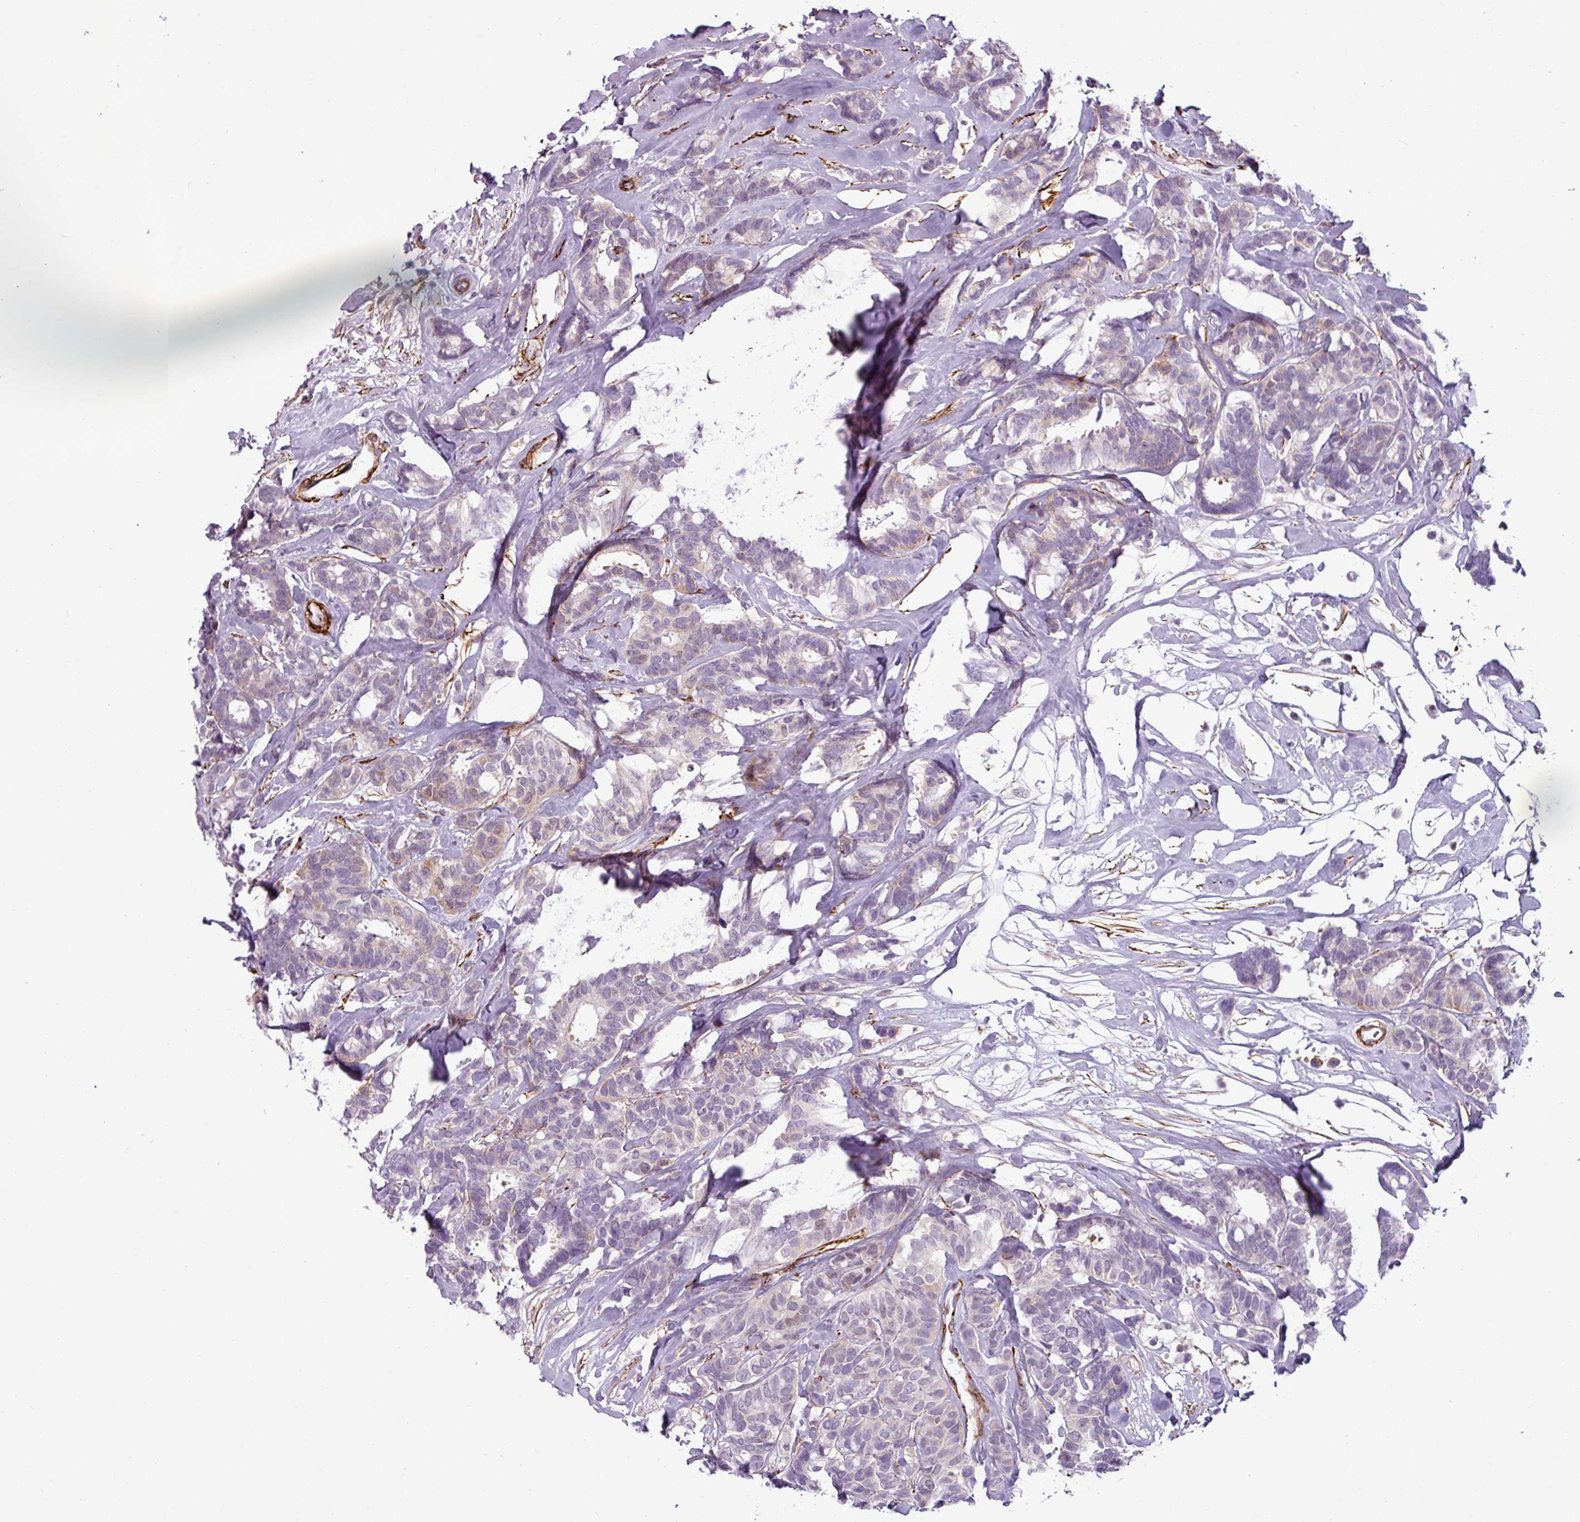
{"staining": {"intensity": "weak", "quantity": "<25%", "location": "cytoplasmic/membranous,nuclear"}, "tissue": "breast cancer", "cell_type": "Tumor cells", "image_type": "cancer", "snomed": [{"axis": "morphology", "description": "Duct carcinoma"}, {"axis": "topography", "description": "Breast"}], "caption": "Breast invasive ductal carcinoma was stained to show a protein in brown. There is no significant expression in tumor cells. (Brightfield microscopy of DAB (3,3'-diaminobenzidine) IHC at high magnification).", "gene": "ATP10A", "patient": {"sex": "female", "age": 87}}